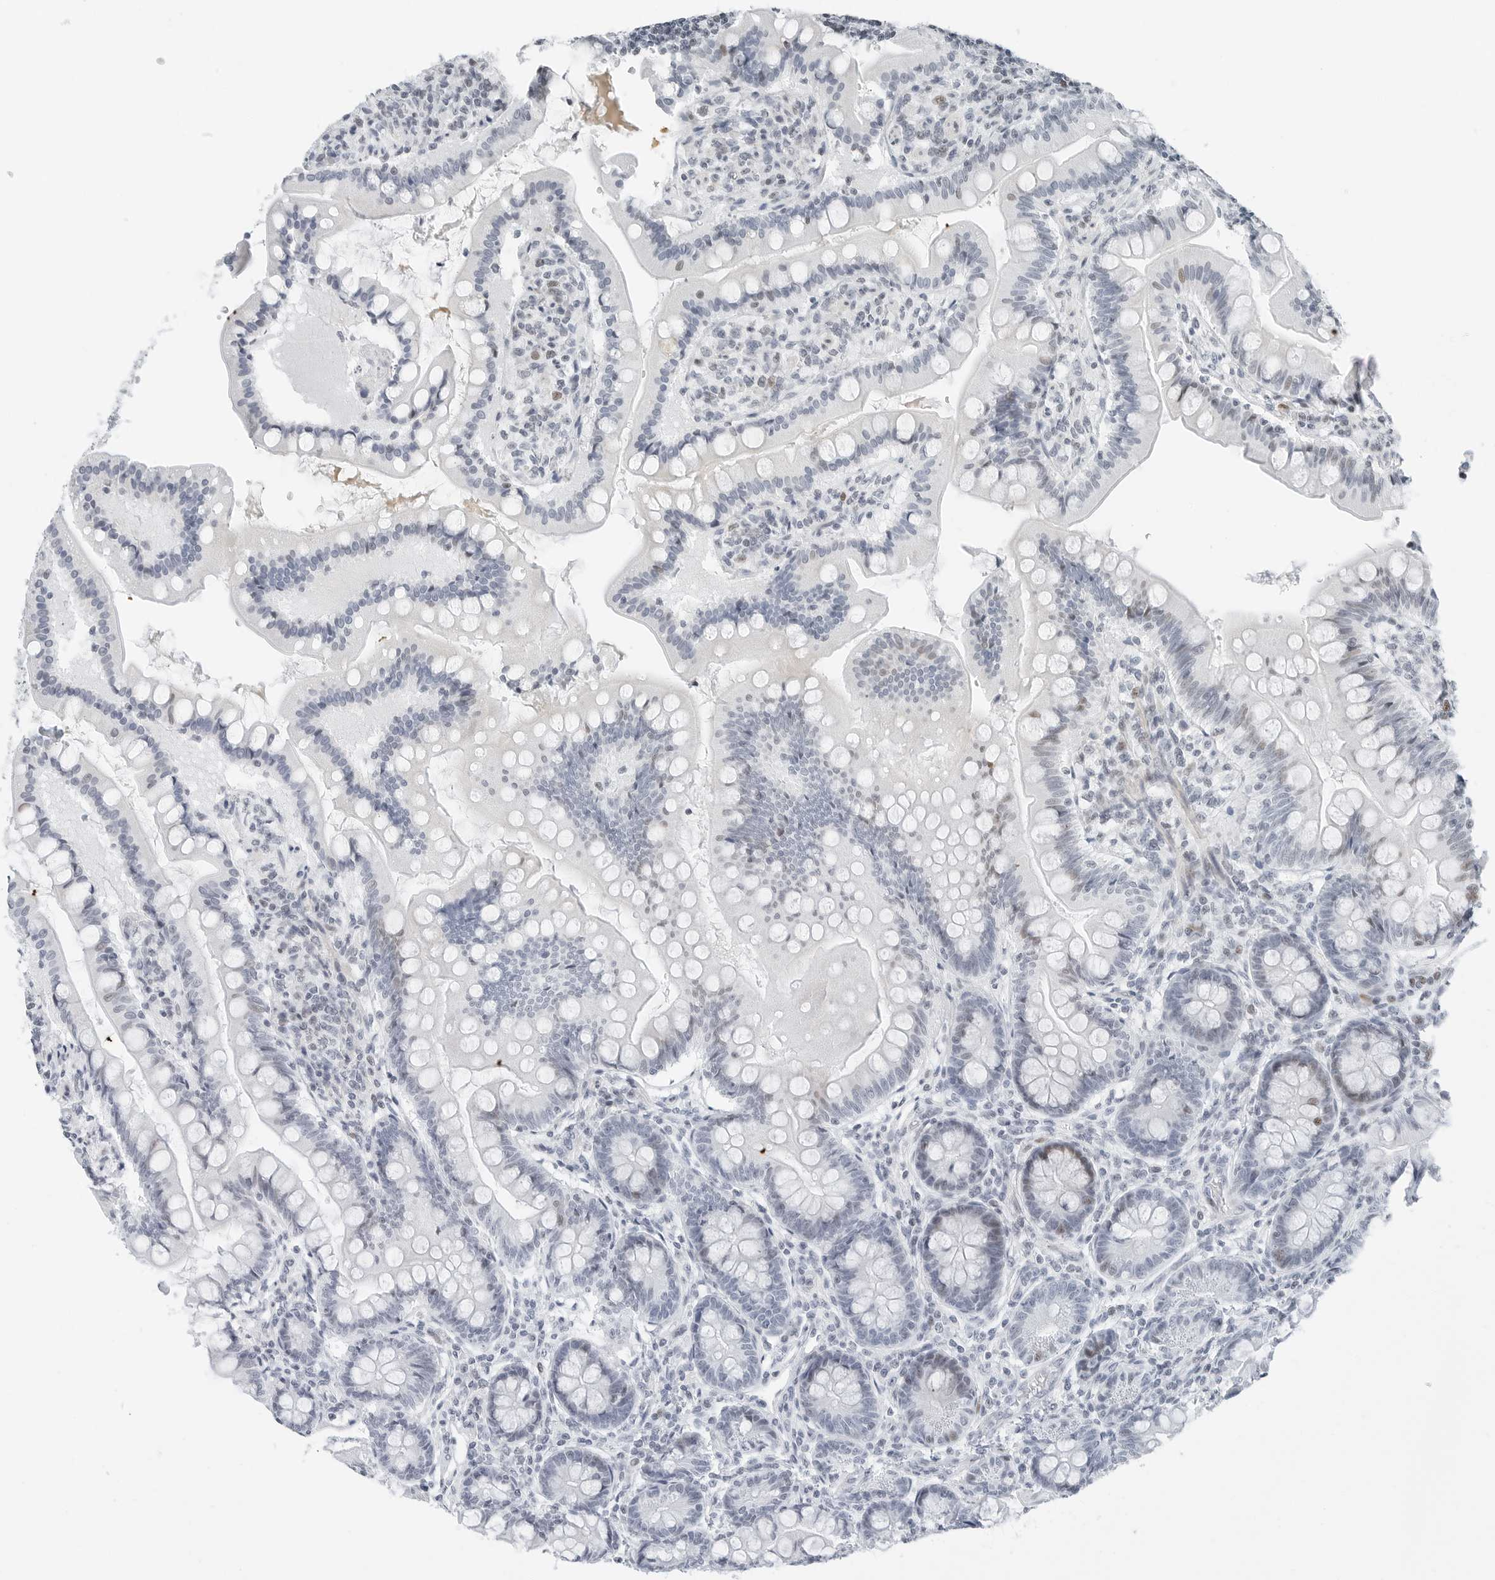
{"staining": {"intensity": "negative", "quantity": "none", "location": "none"}, "tissue": "small intestine", "cell_type": "Glandular cells", "image_type": "normal", "snomed": [{"axis": "morphology", "description": "Normal tissue, NOS"}, {"axis": "topography", "description": "Small intestine"}], "caption": "A high-resolution micrograph shows immunohistochemistry staining of unremarkable small intestine, which exhibits no significant staining in glandular cells.", "gene": "NTMT2", "patient": {"sex": "male", "age": 7}}